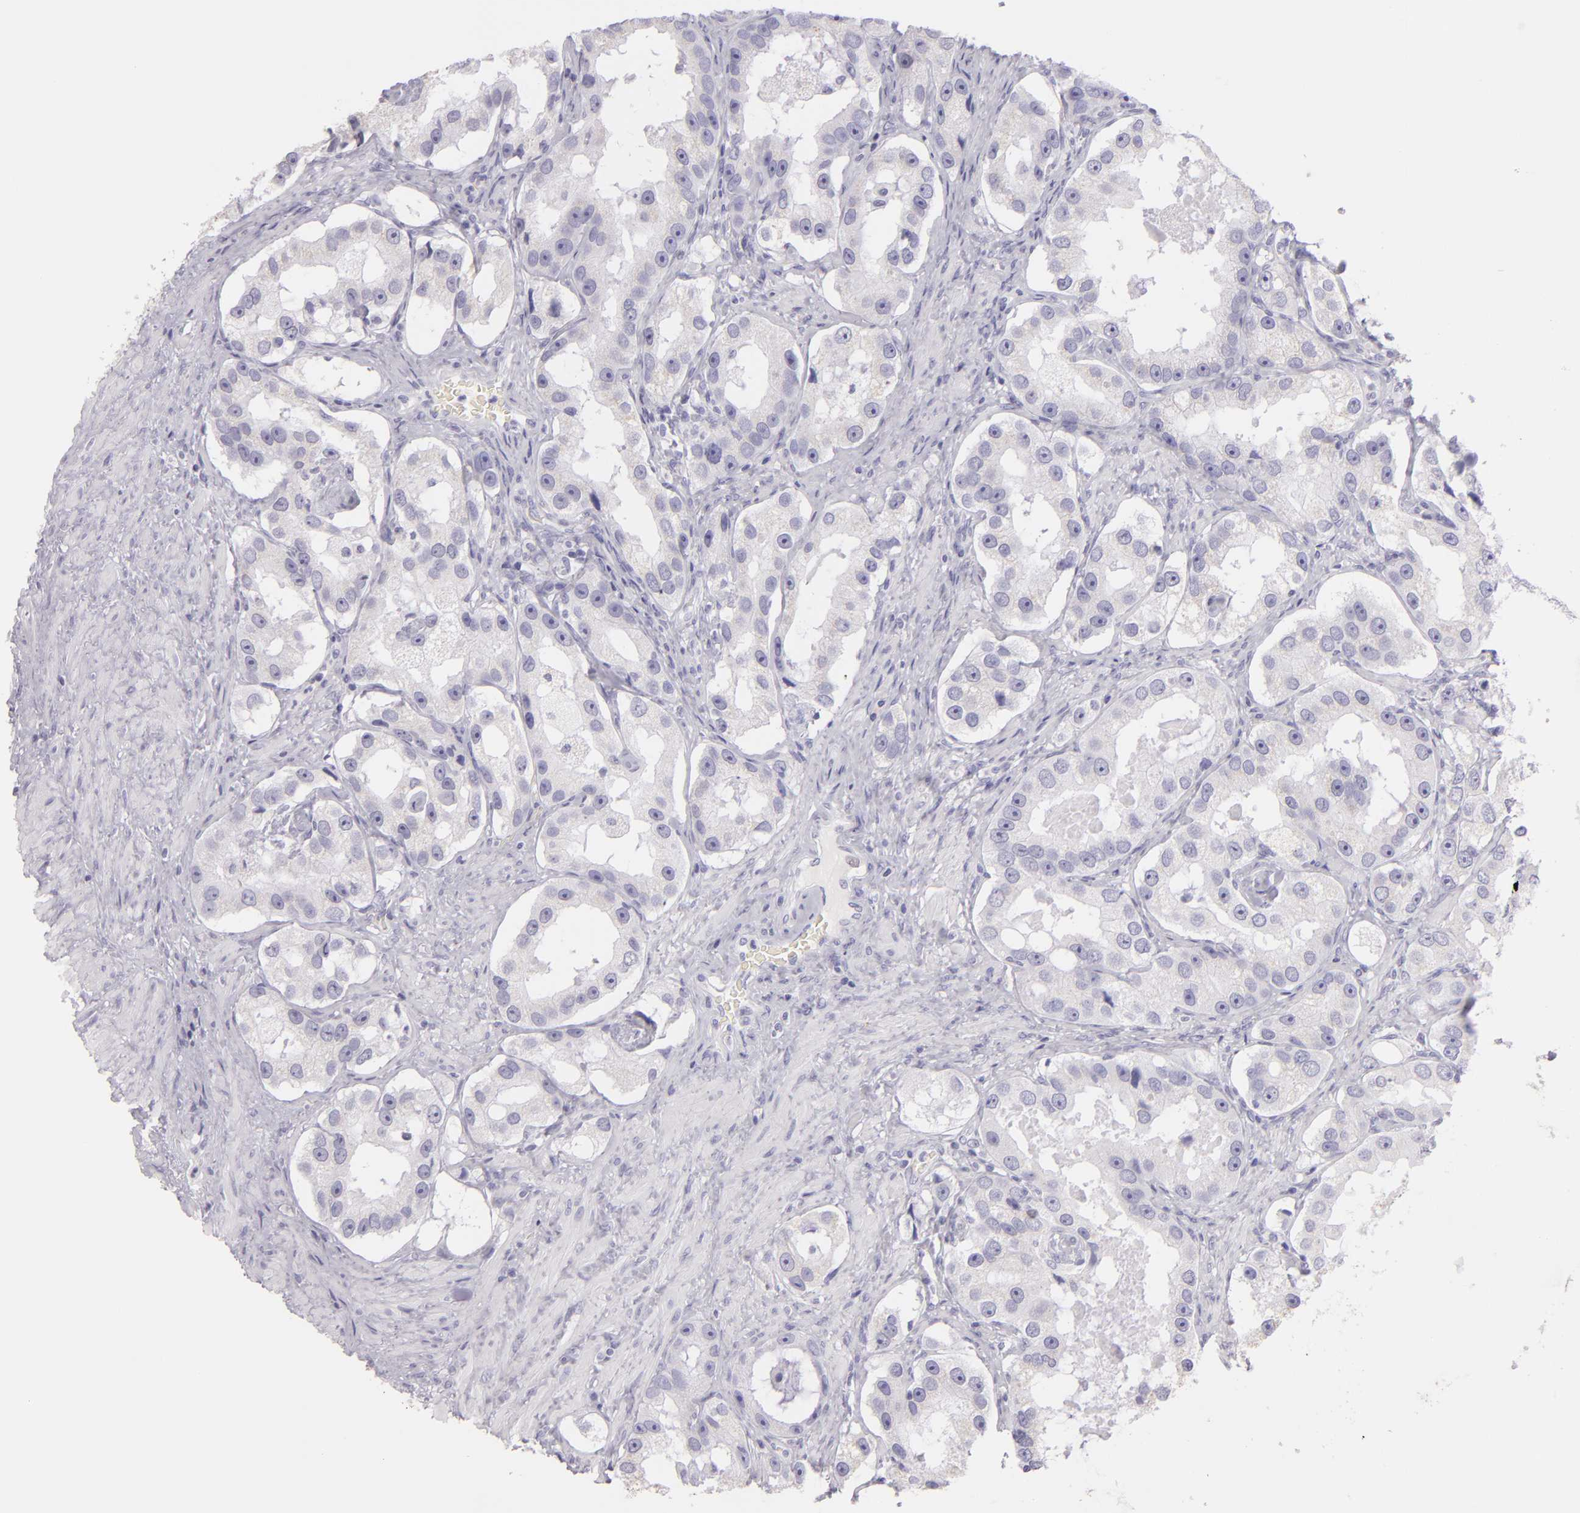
{"staining": {"intensity": "negative", "quantity": "none", "location": "none"}, "tissue": "prostate cancer", "cell_type": "Tumor cells", "image_type": "cancer", "snomed": [{"axis": "morphology", "description": "Adenocarcinoma, High grade"}, {"axis": "topography", "description": "Prostate"}], "caption": "Immunohistochemistry (IHC) image of prostate high-grade adenocarcinoma stained for a protein (brown), which displays no staining in tumor cells.", "gene": "MUC5AC", "patient": {"sex": "male", "age": 63}}